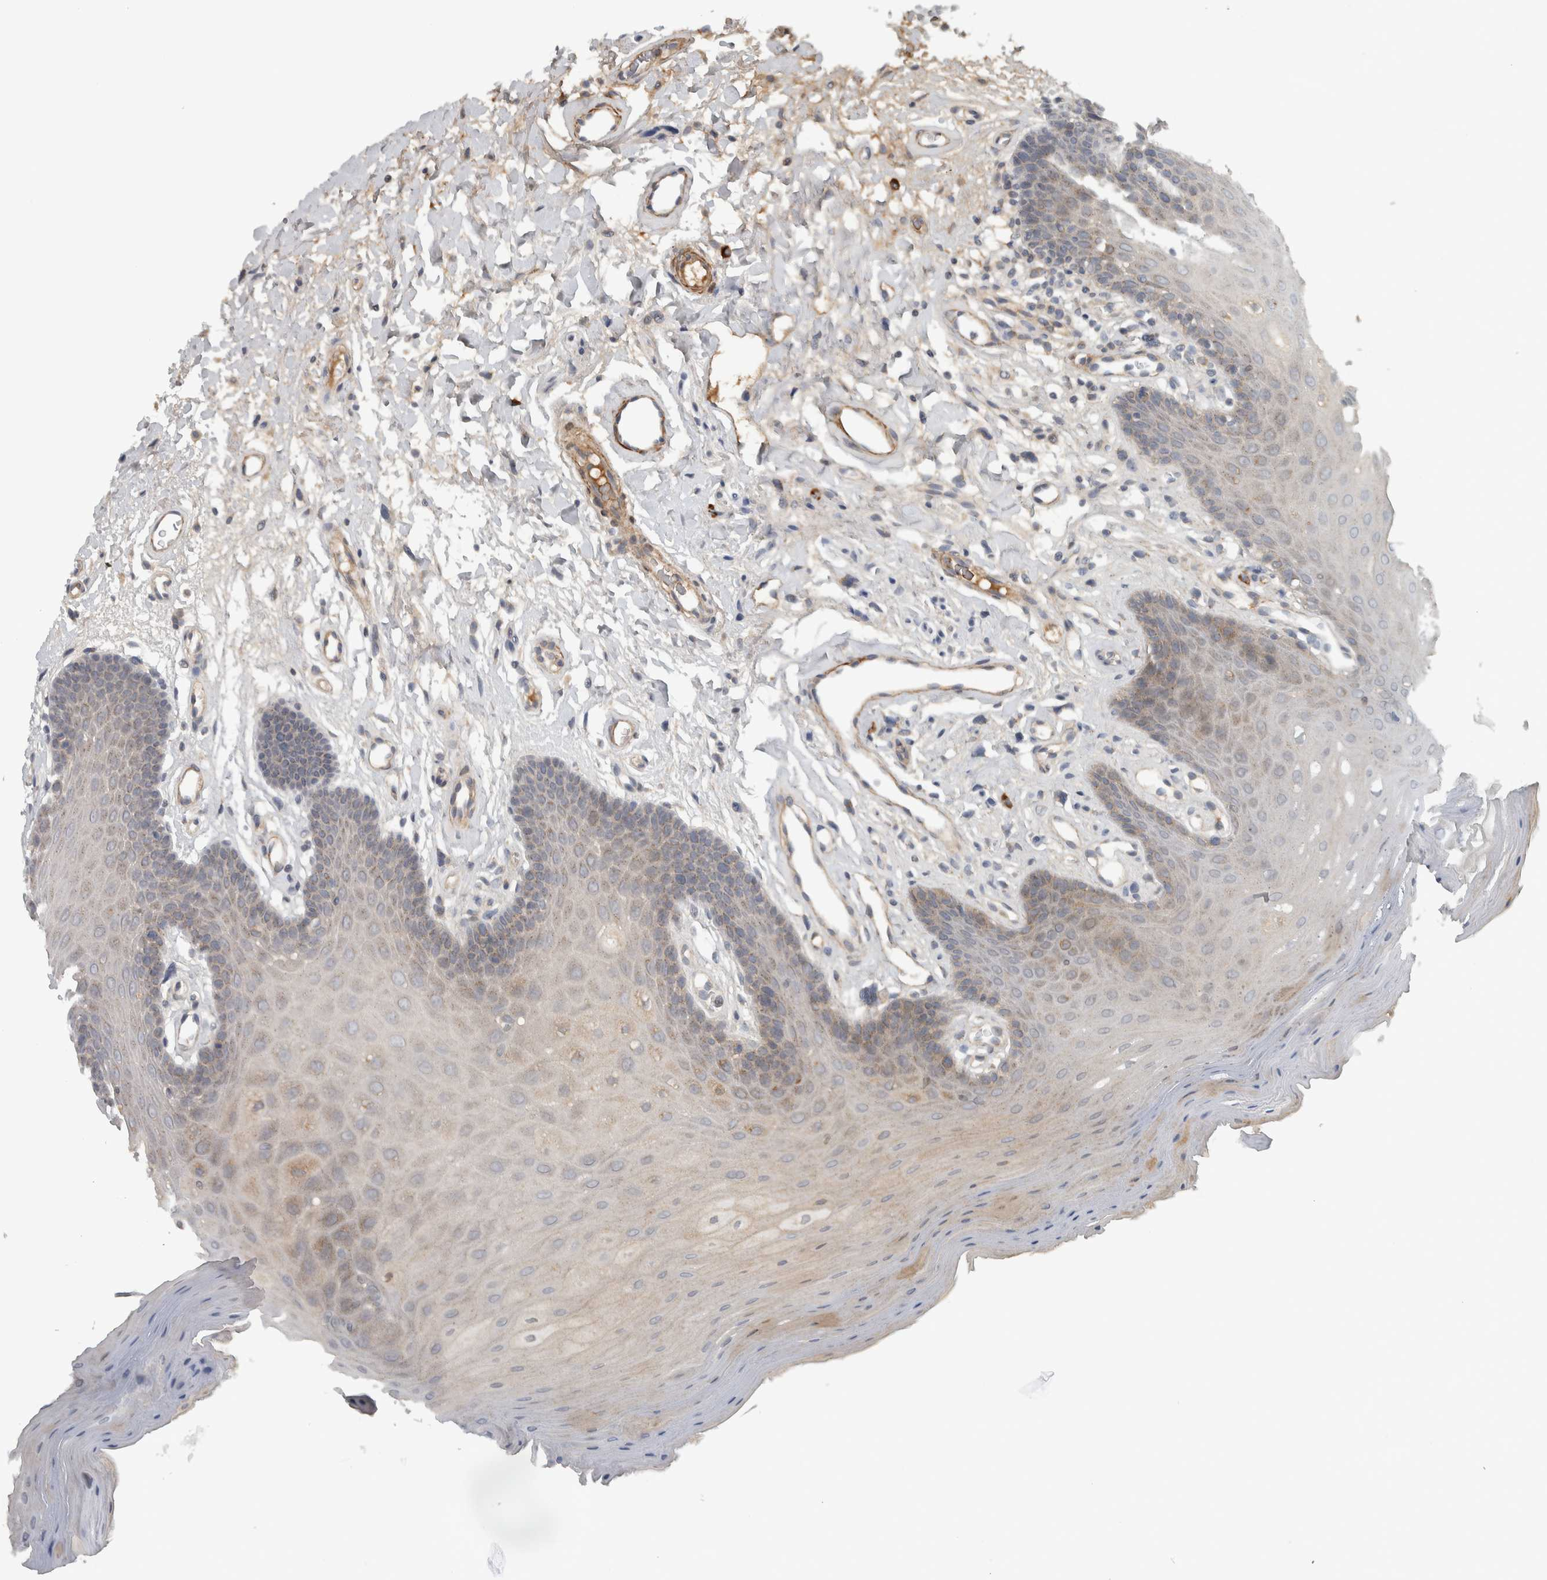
{"staining": {"intensity": "weak", "quantity": "<25%", "location": "cytoplasmic/membranous"}, "tissue": "oral mucosa", "cell_type": "Squamous epithelial cells", "image_type": "normal", "snomed": [{"axis": "morphology", "description": "Normal tissue, NOS"}, {"axis": "morphology", "description": "Squamous cell carcinoma, NOS"}, {"axis": "topography", "description": "Oral tissue"}, {"axis": "topography", "description": "Head-Neck"}], "caption": "There is no significant positivity in squamous epithelial cells of oral mucosa. (Brightfield microscopy of DAB (3,3'-diaminobenzidine) IHC at high magnification).", "gene": "LBHD1", "patient": {"sex": "male", "age": 71}}